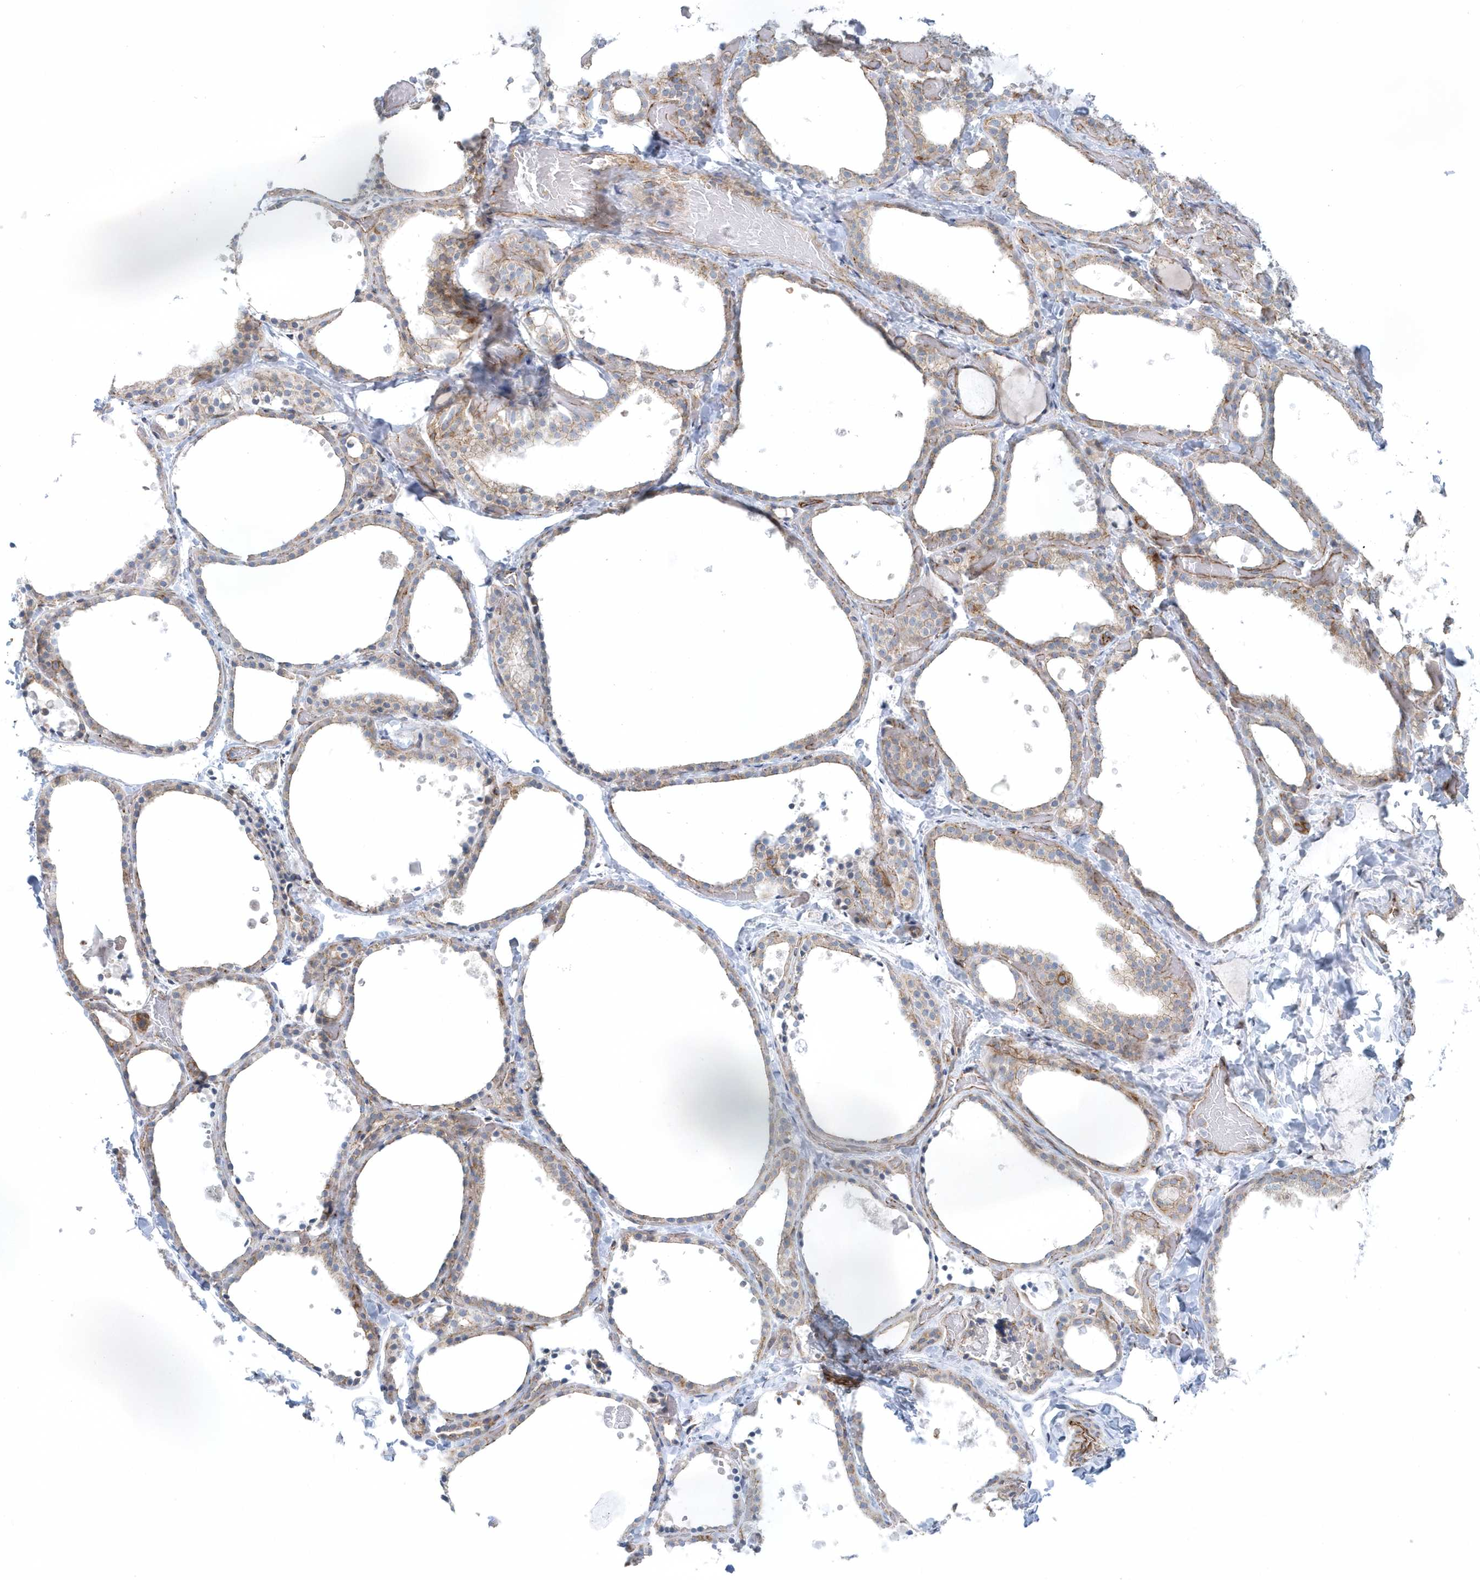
{"staining": {"intensity": "weak", "quantity": "25%-75%", "location": "cytoplasmic/membranous"}, "tissue": "thyroid gland", "cell_type": "Glandular cells", "image_type": "normal", "snomed": [{"axis": "morphology", "description": "Normal tissue, NOS"}, {"axis": "topography", "description": "Thyroid gland"}], "caption": "Immunohistochemistry (DAB) staining of normal human thyroid gland displays weak cytoplasmic/membranous protein expression in approximately 25%-75% of glandular cells. Nuclei are stained in blue.", "gene": "GPR152", "patient": {"sex": "female", "age": 44}}